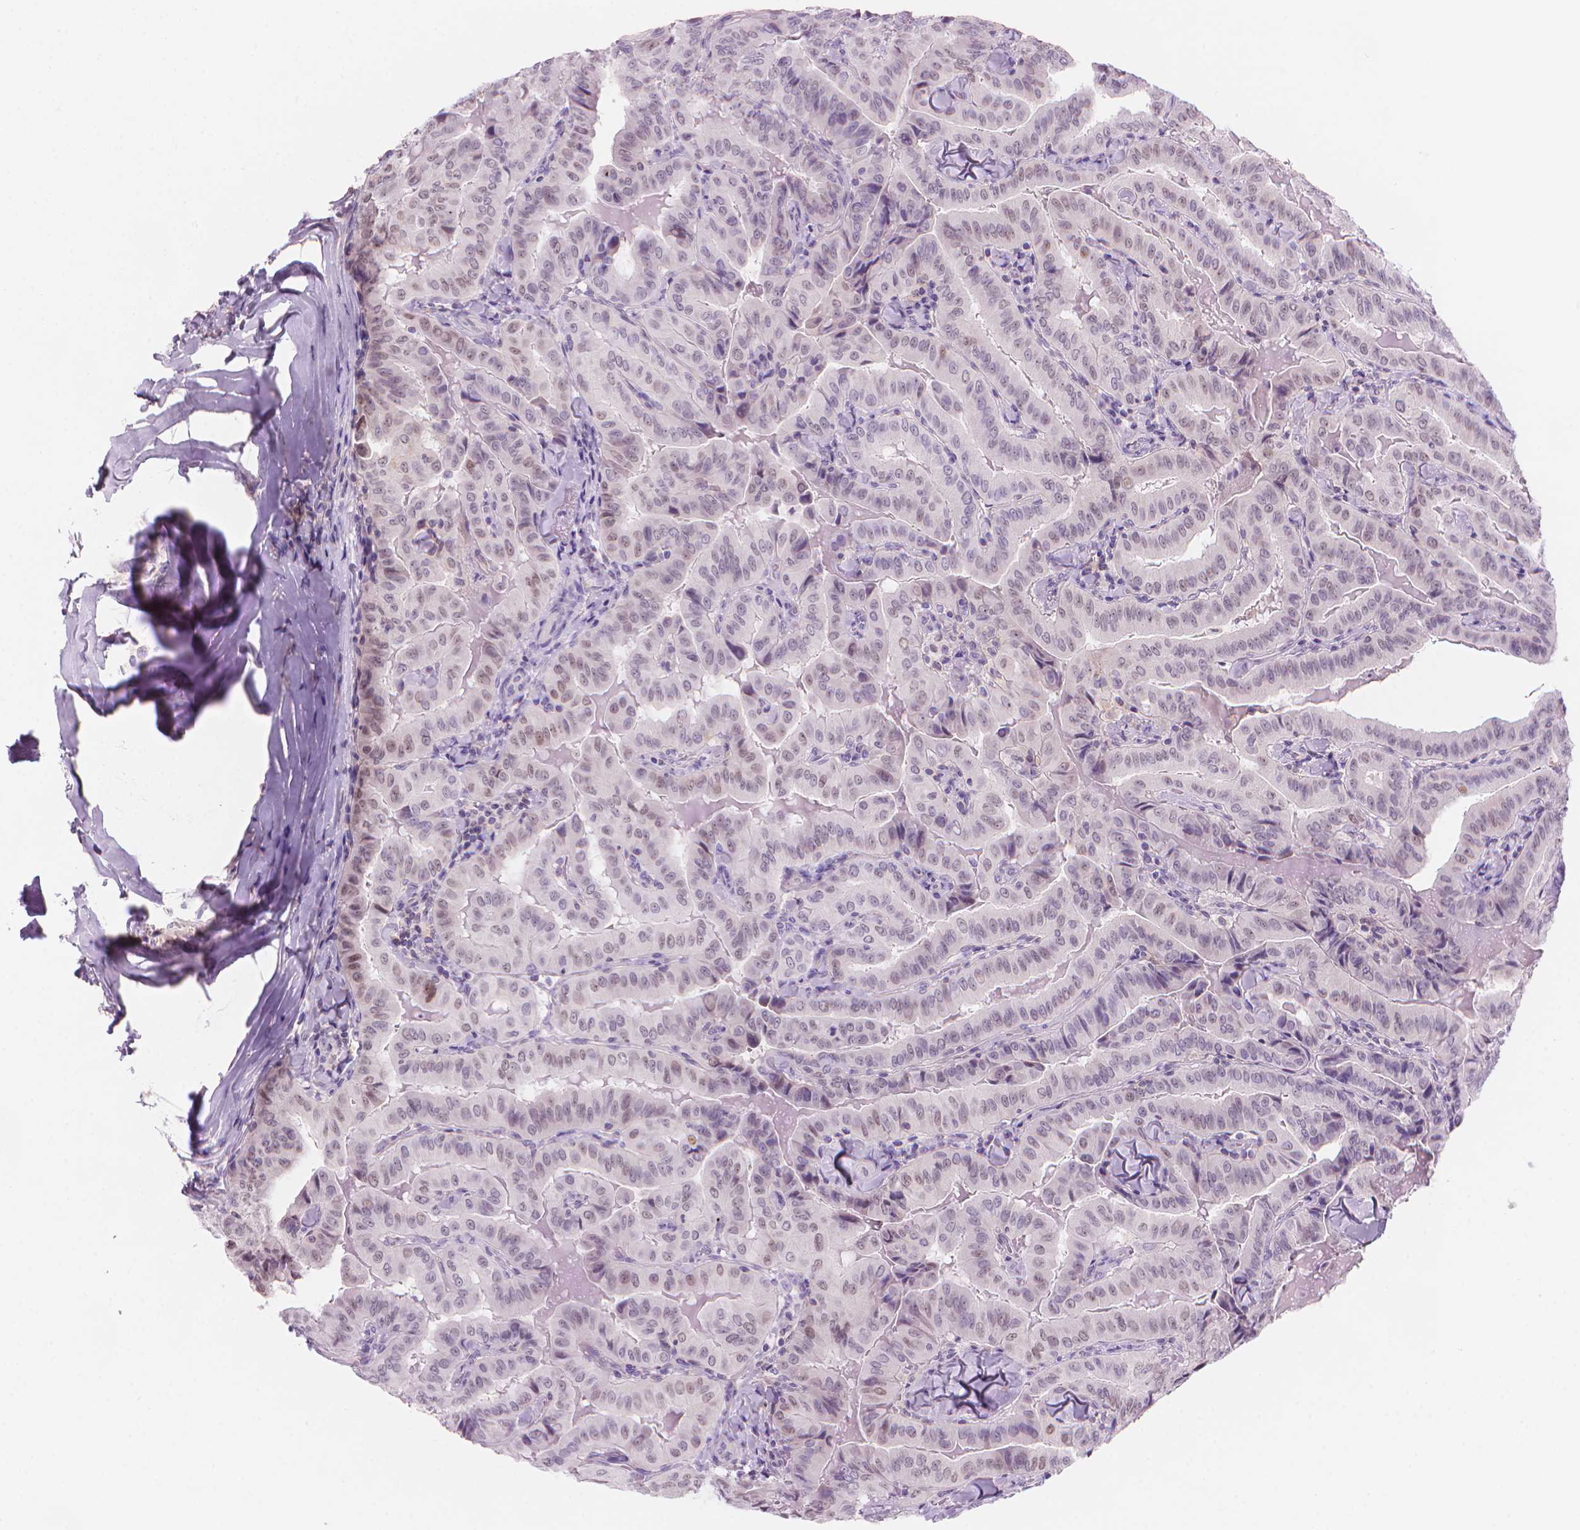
{"staining": {"intensity": "weak", "quantity": "<25%", "location": "nuclear"}, "tissue": "thyroid cancer", "cell_type": "Tumor cells", "image_type": "cancer", "snomed": [{"axis": "morphology", "description": "Papillary adenocarcinoma, NOS"}, {"axis": "topography", "description": "Thyroid gland"}], "caption": "A photomicrograph of papillary adenocarcinoma (thyroid) stained for a protein shows no brown staining in tumor cells. (Stains: DAB (3,3'-diaminobenzidine) immunohistochemistry with hematoxylin counter stain, Microscopy: brightfield microscopy at high magnification).", "gene": "ENSG00000187186", "patient": {"sex": "female", "age": 68}}